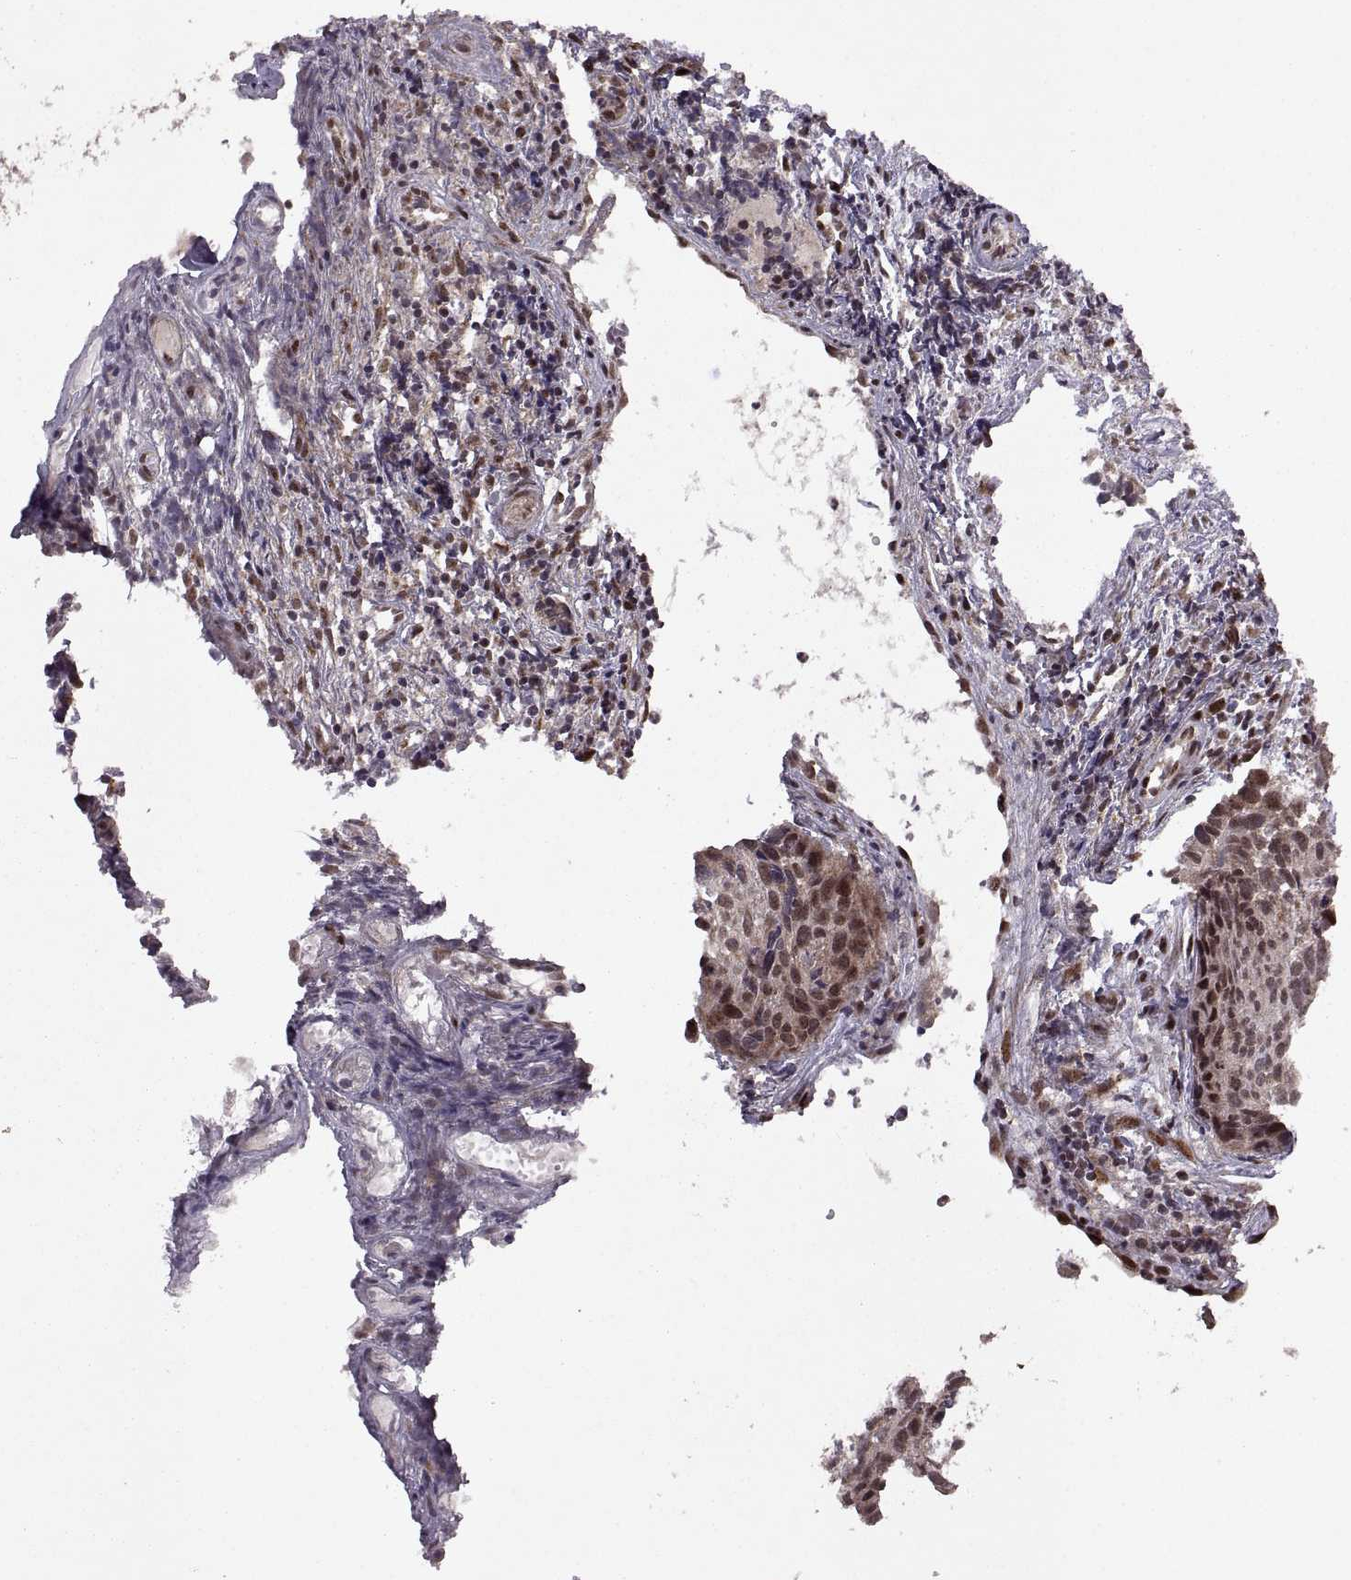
{"staining": {"intensity": "weak", "quantity": ">75%", "location": "cytoplasmic/membranous,nuclear"}, "tissue": "cervical cancer", "cell_type": "Tumor cells", "image_type": "cancer", "snomed": [{"axis": "morphology", "description": "Squamous cell carcinoma, NOS"}, {"axis": "topography", "description": "Cervix"}], "caption": "Brown immunohistochemical staining in human squamous cell carcinoma (cervical) demonstrates weak cytoplasmic/membranous and nuclear staining in about >75% of tumor cells.", "gene": "PTOV1", "patient": {"sex": "female", "age": 30}}